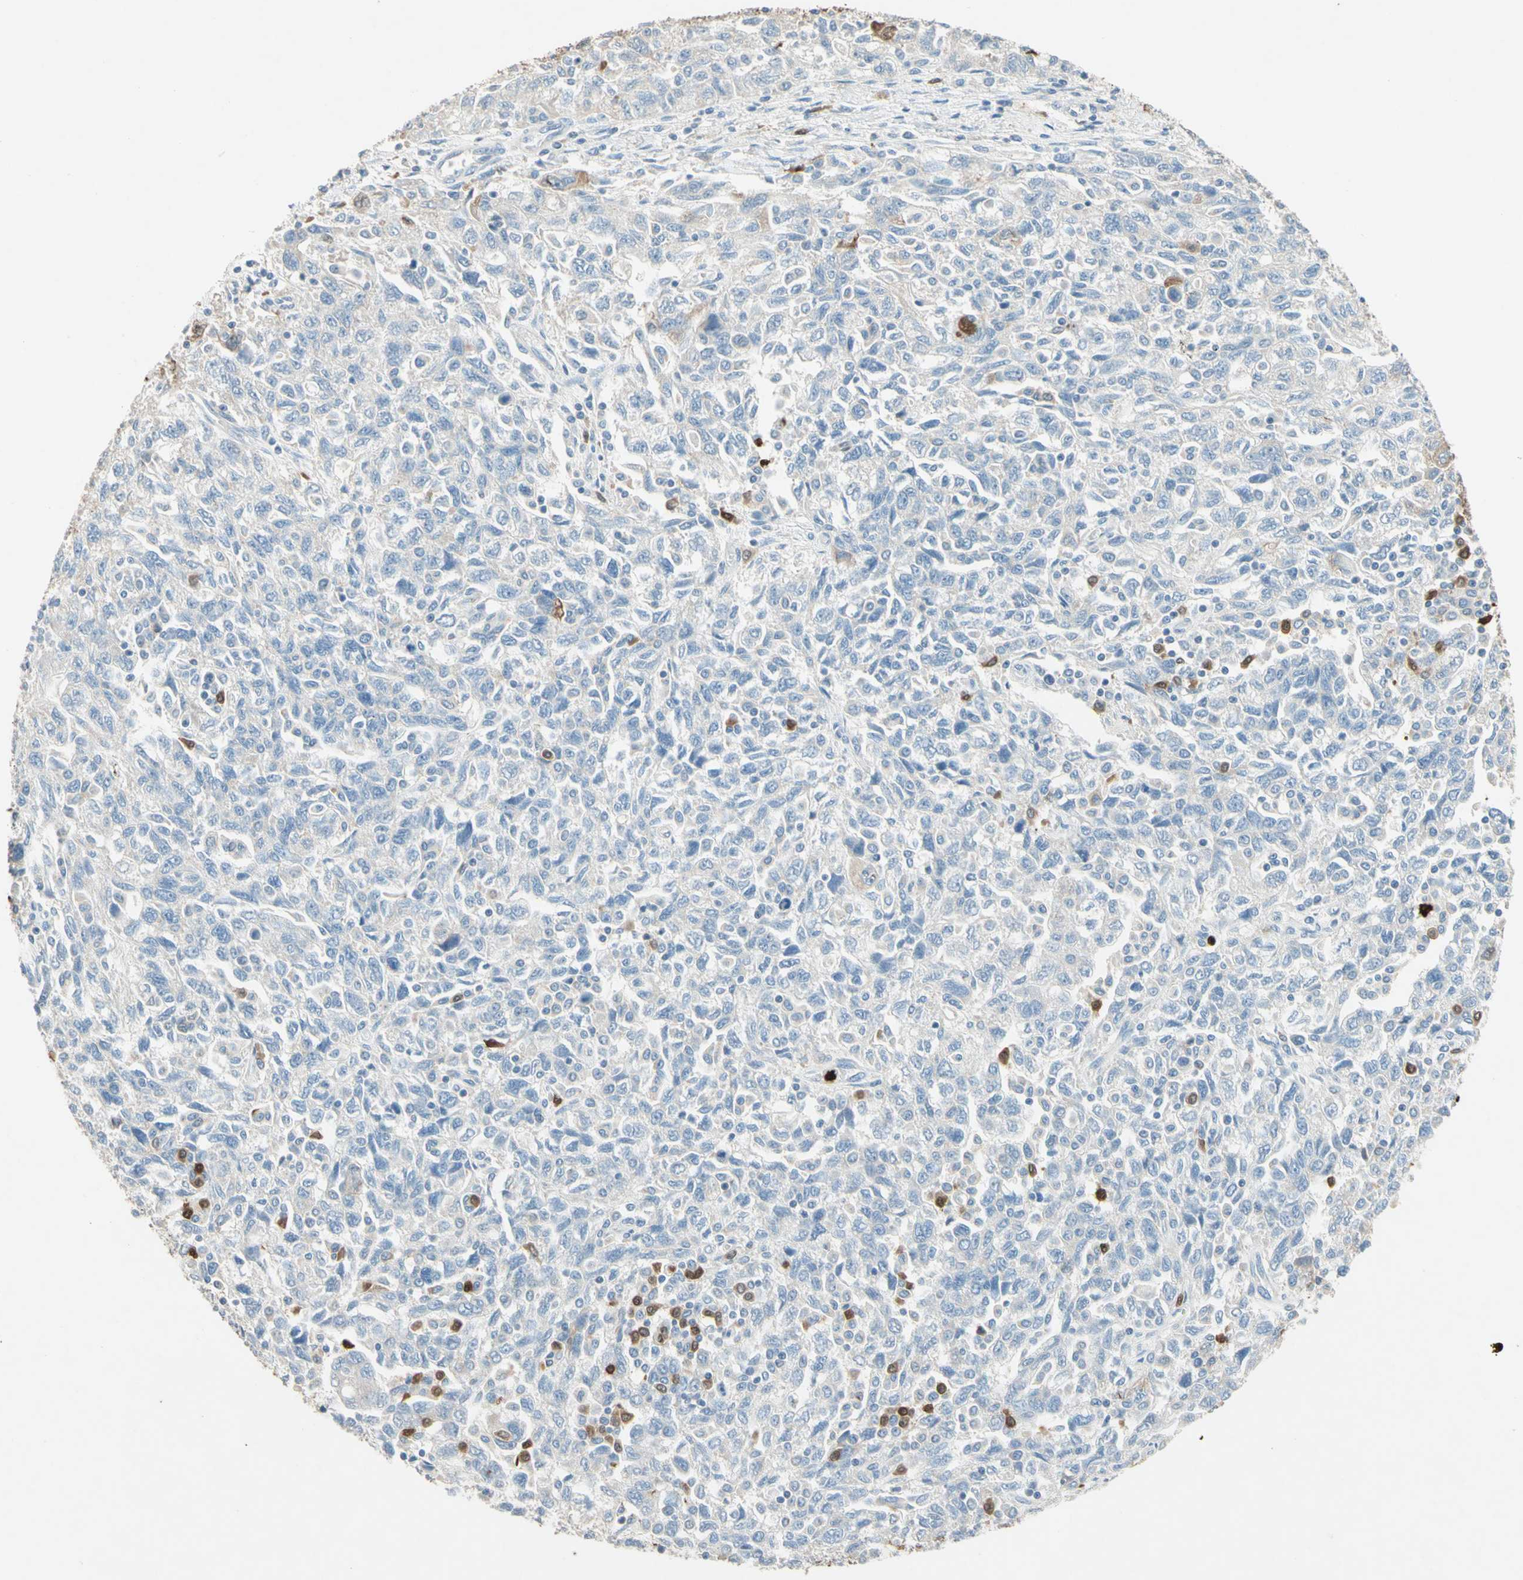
{"staining": {"intensity": "negative", "quantity": "none", "location": "none"}, "tissue": "ovarian cancer", "cell_type": "Tumor cells", "image_type": "cancer", "snomed": [{"axis": "morphology", "description": "Carcinoma, NOS"}, {"axis": "morphology", "description": "Cystadenocarcinoma, serous, NOS"}, {"axis": "topography", "description": "Ovary"}], "caption": "IHC of human ovarian cancer (carcinoma) reveals no positivity in tumor cells.", "gene": "NFKBIZ", "patient": {"sex": "female", "age": 69}}